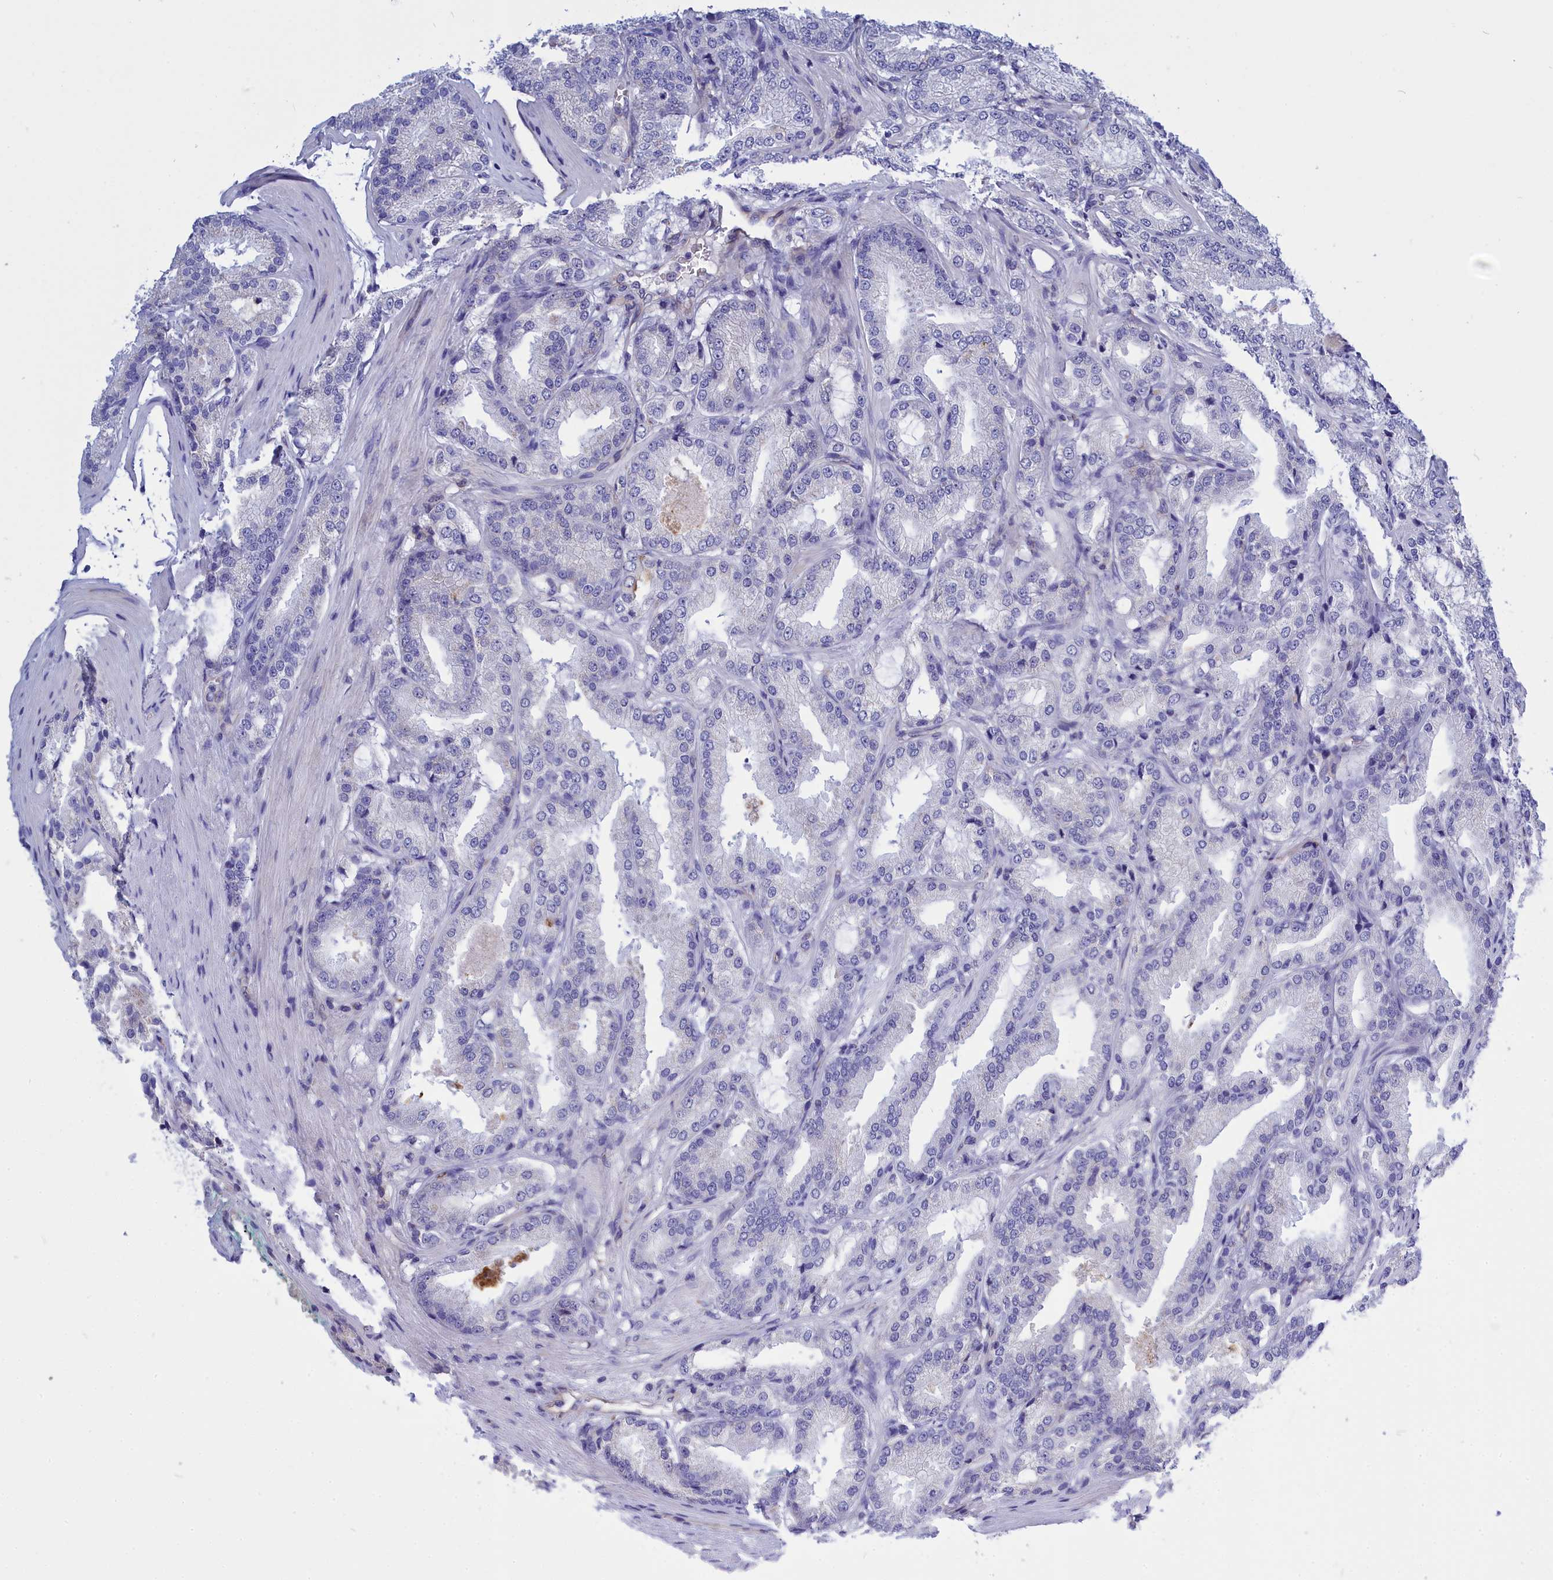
{"staining": {"intensity": "negative", "quantity": "none", "location": "none"}, "tissue": "prostate cancer", "cell_type": "Tumor cells", "image_type": "cancer", "snomed": [{"axis": "morphology", "description": "Adenocarcinoma, Low grade"}, {"axis": "topography", "description": "Prostate"}], "caption": "This is a histopathology image of immunohistochemistry (IHC) staining of prostate cancer, which shows no staining in tumor cells.", "gene": "CCRL2", "patient": {"sex": "male", "age": 59}}